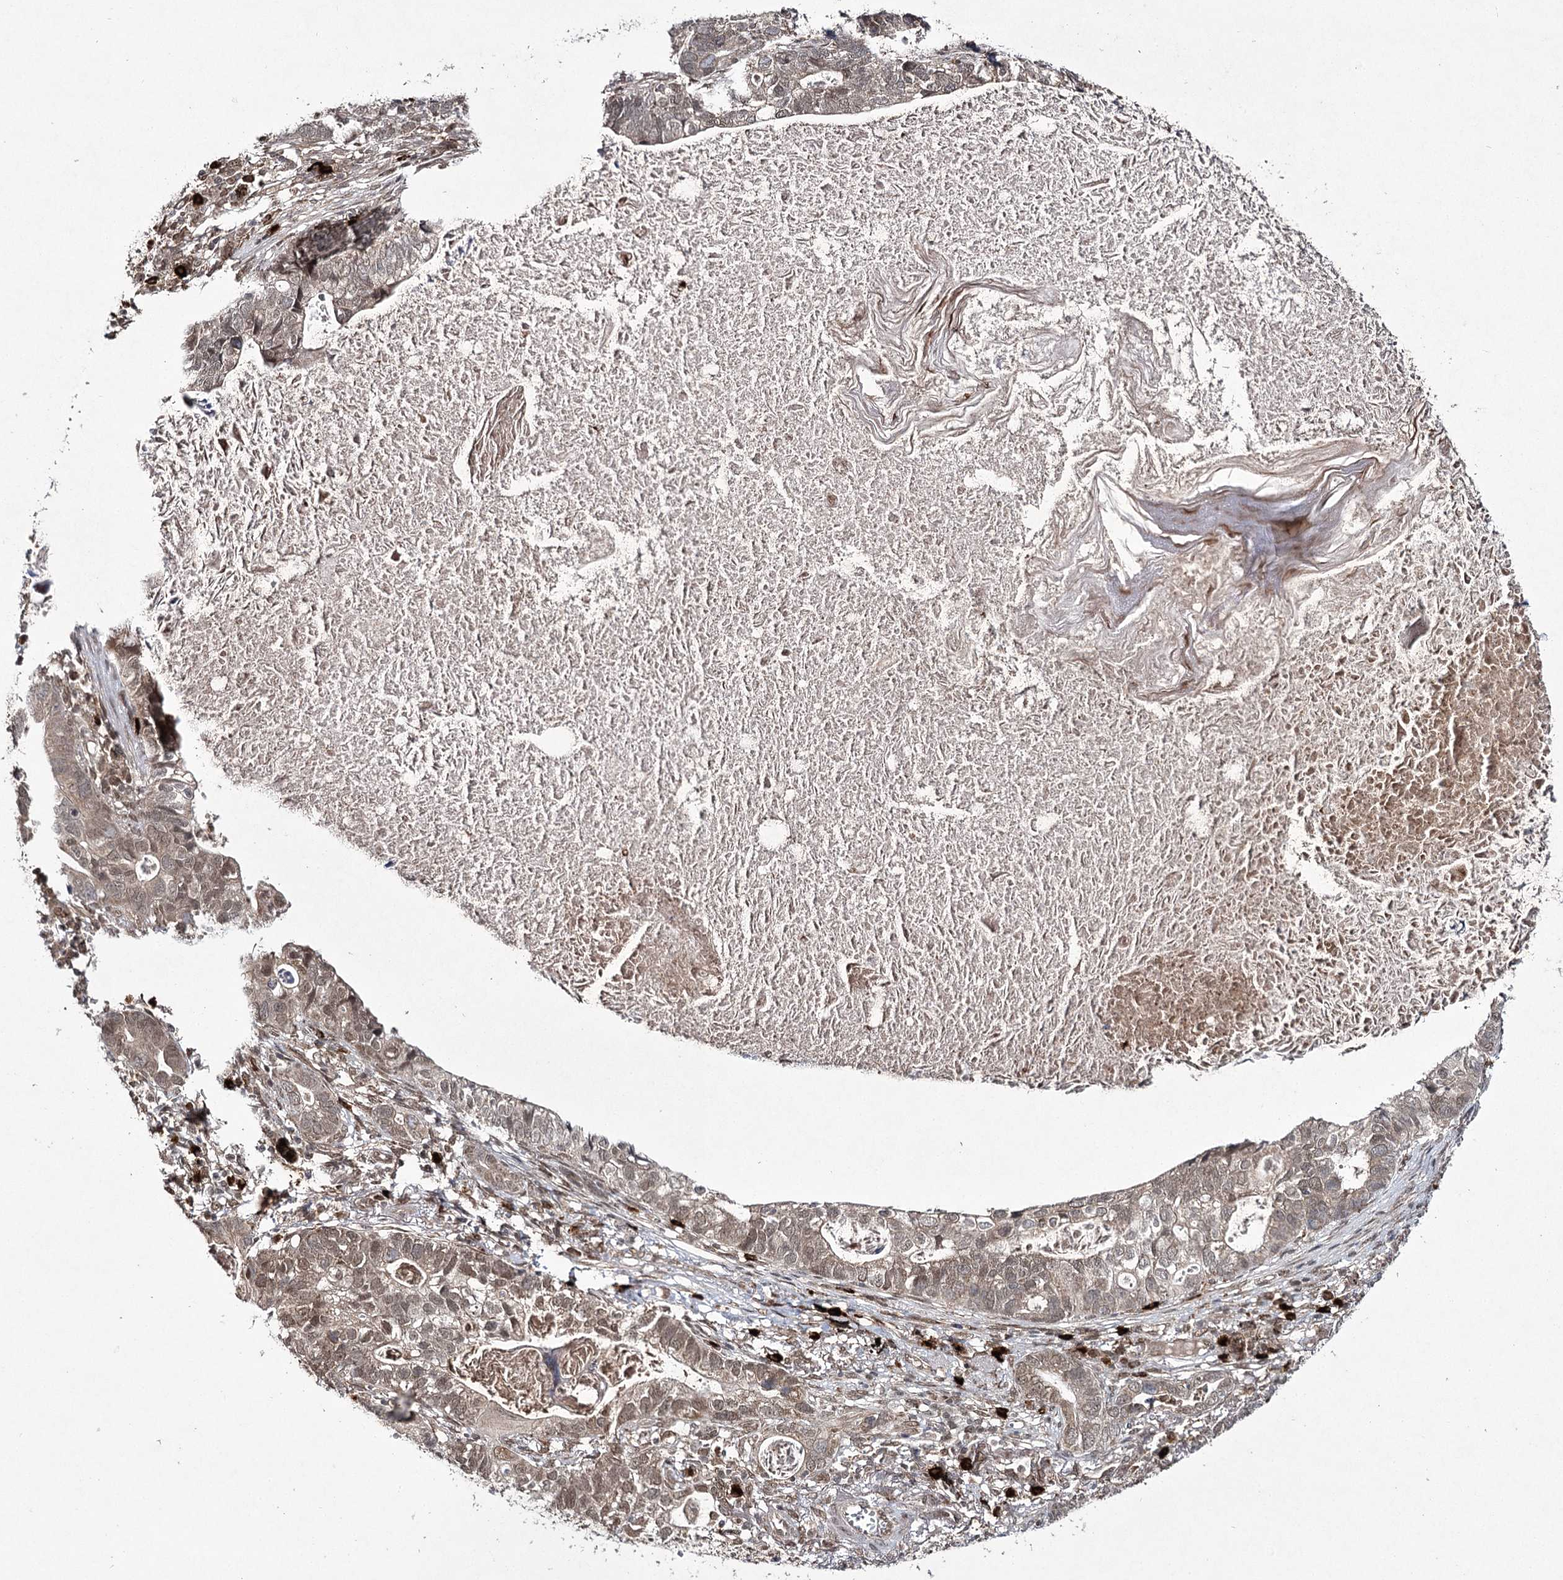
{"staining": {"intensity": "weak", "quantity": ">75%", "location": "cytoplasmic/membranous,nuclear"}, "tissue": "lung cancer", "cell_type": "Tumor cells", "image_type": "cancer", "snomed": [{"axis": "morphology", "description": "Adenocarcinoma, NOS"}, {"axis": "topography", "description": "Lung"}], "caption": "Weak cytoplasmic/membranous and nuclear protein expression is identified in approximately >75% of tumor cells in lung cancer. (Stains: DAB (3,3'-diaminobenzidine) in brown, nuclei in blue, Microscopy: brightfield microscopy at high magnification).", "gene": "TRNT1", "patient": {"sex": "male", "age": 67}}